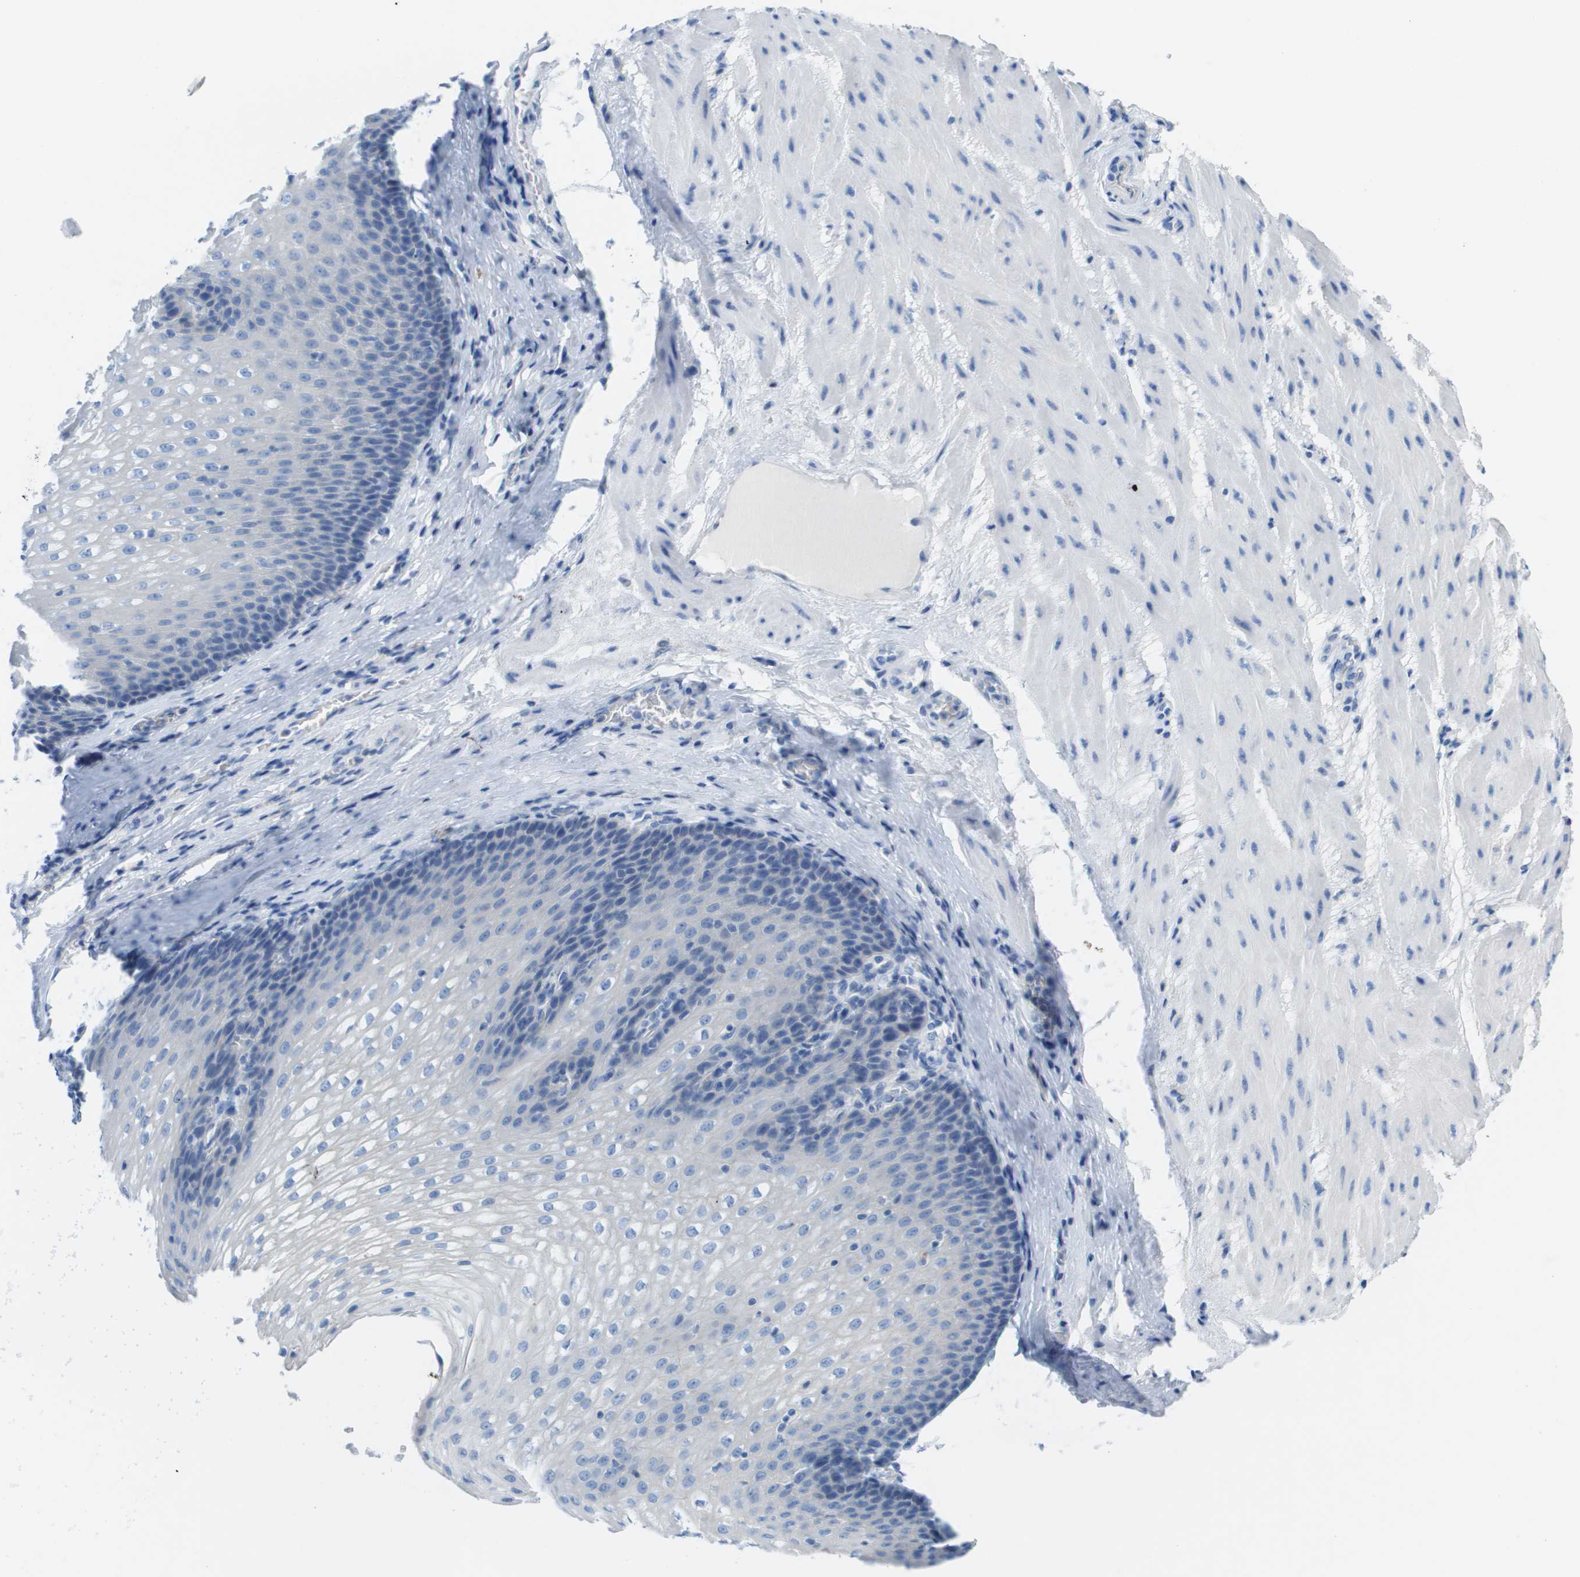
{"staining": {"intensity": "negative", "quantity": "none", "location": "none"}, "tissue": "esophagus", "cell_type": "Squamous epithelial cells", "image_type": "normal", "snomed": [{"axis": "morphology", "description": "Normal tissue, NOS"}, {"axis": "topography", "description": "Esophagus"}], "caption": "Immunohistochemical staining of unremarkable esophagus shows no significant positivity in squamous epithelial cells. The staining is performed using DAB (3,3'-diaminobenzidine) brown chromogen with nuclei counter-stained in using hematoxylin.", "gene": "CD46", "patient": {"sex": "male", "age": 48}}